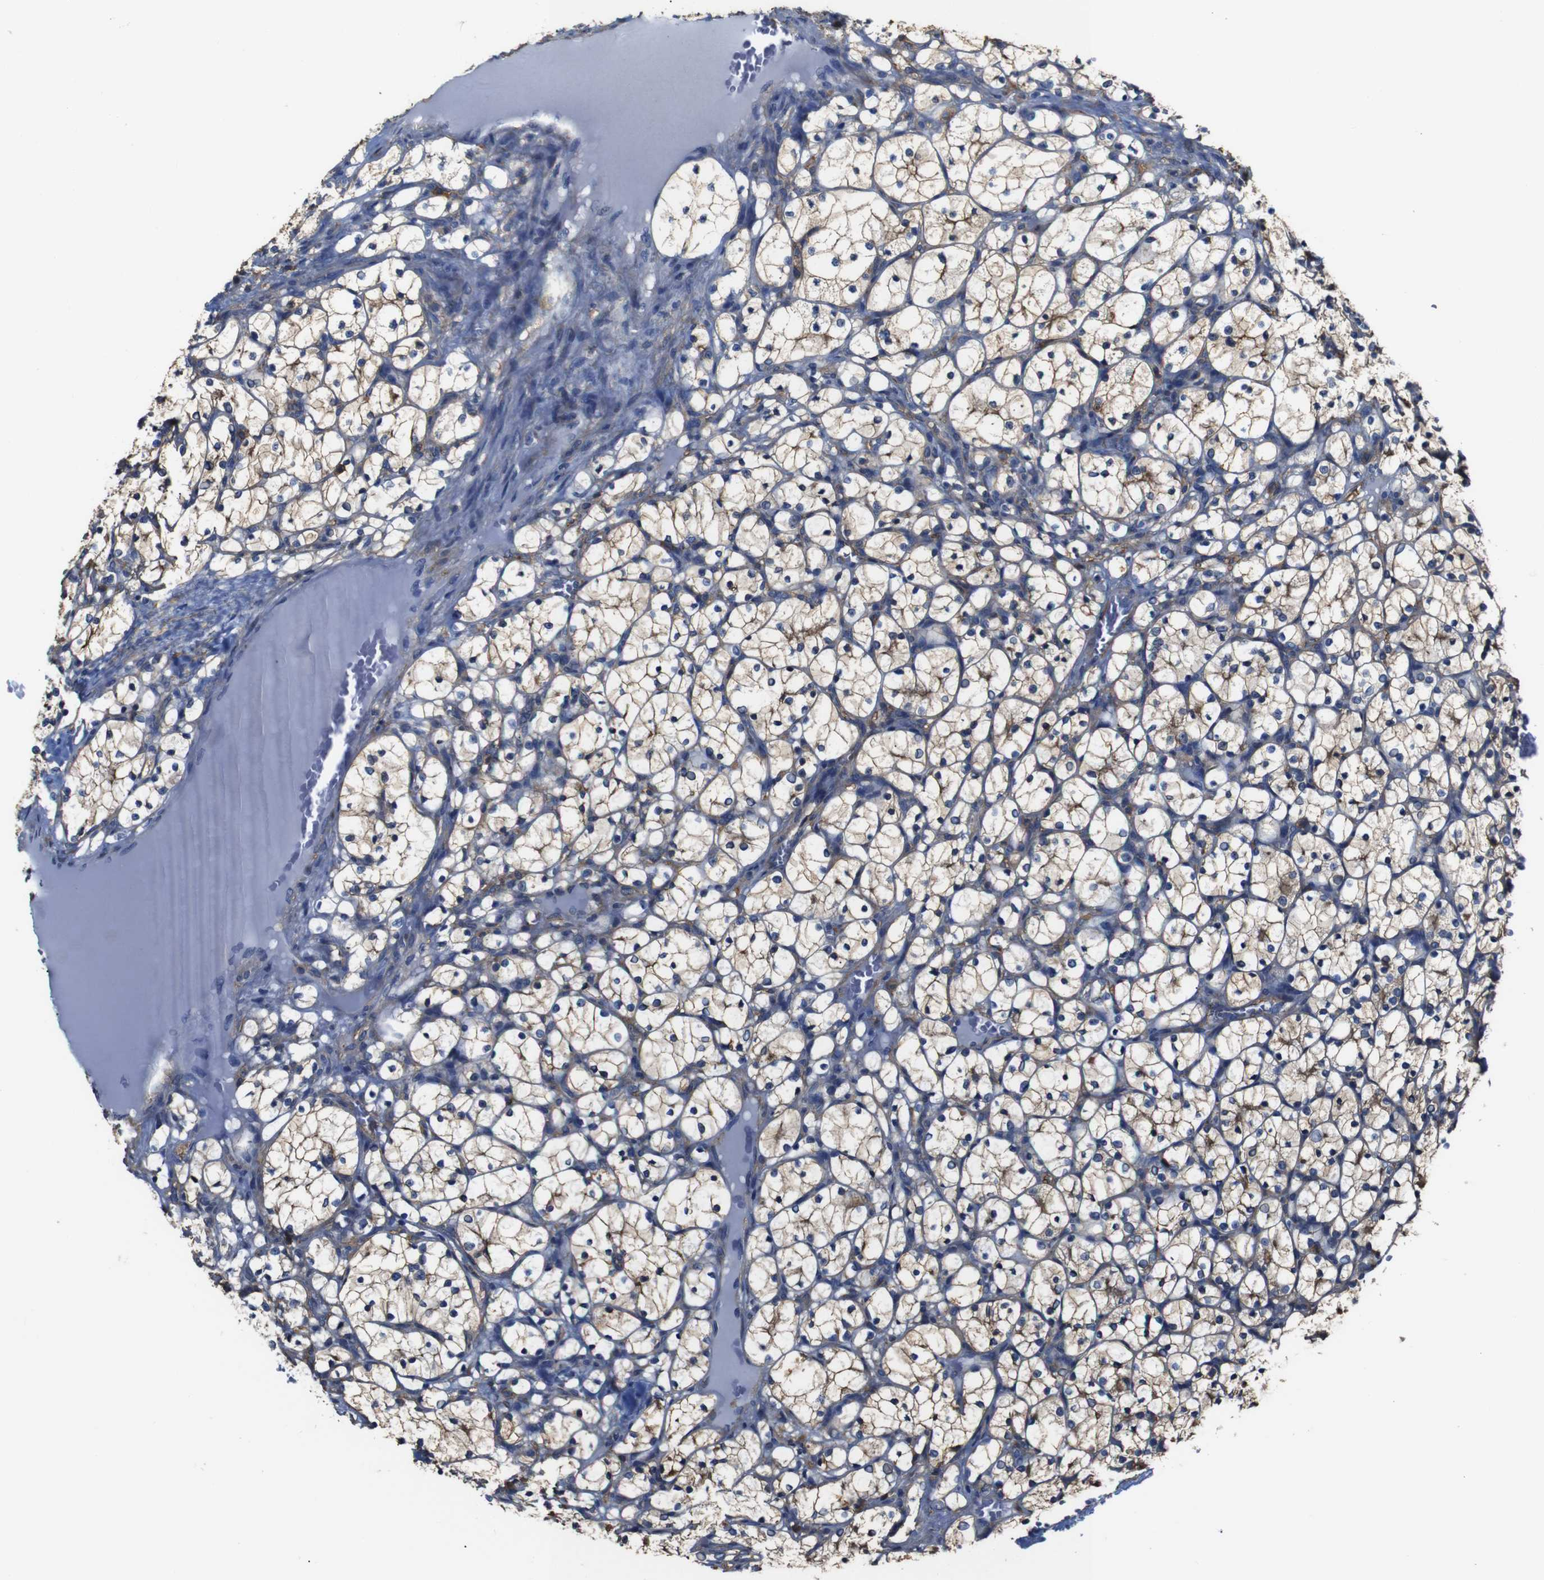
{"staining": {"intensity": "weak", "quantity": ">75%", "location": "cytoplasmic/membranous"}, "tissue": "renal cancer", "cell_type": "Tumor cells", "image_type": "cancer", "snomed": [{"axis": "morphology", "description": "Adenocarcinoma, NOS"}, {"axis": "topography", "description": "Kidney"}], "caption": "Immunohistochemistry of adenocarcinoma (renal) shows low levels of weak cytoplasmic/membranous staining in approximately >75% of tumor cells. (brown staining indicates protein expression, while blue staining denotes nuclei).", "gene": "PI4KA", "patient": {"sex": "female", "age": 69}}